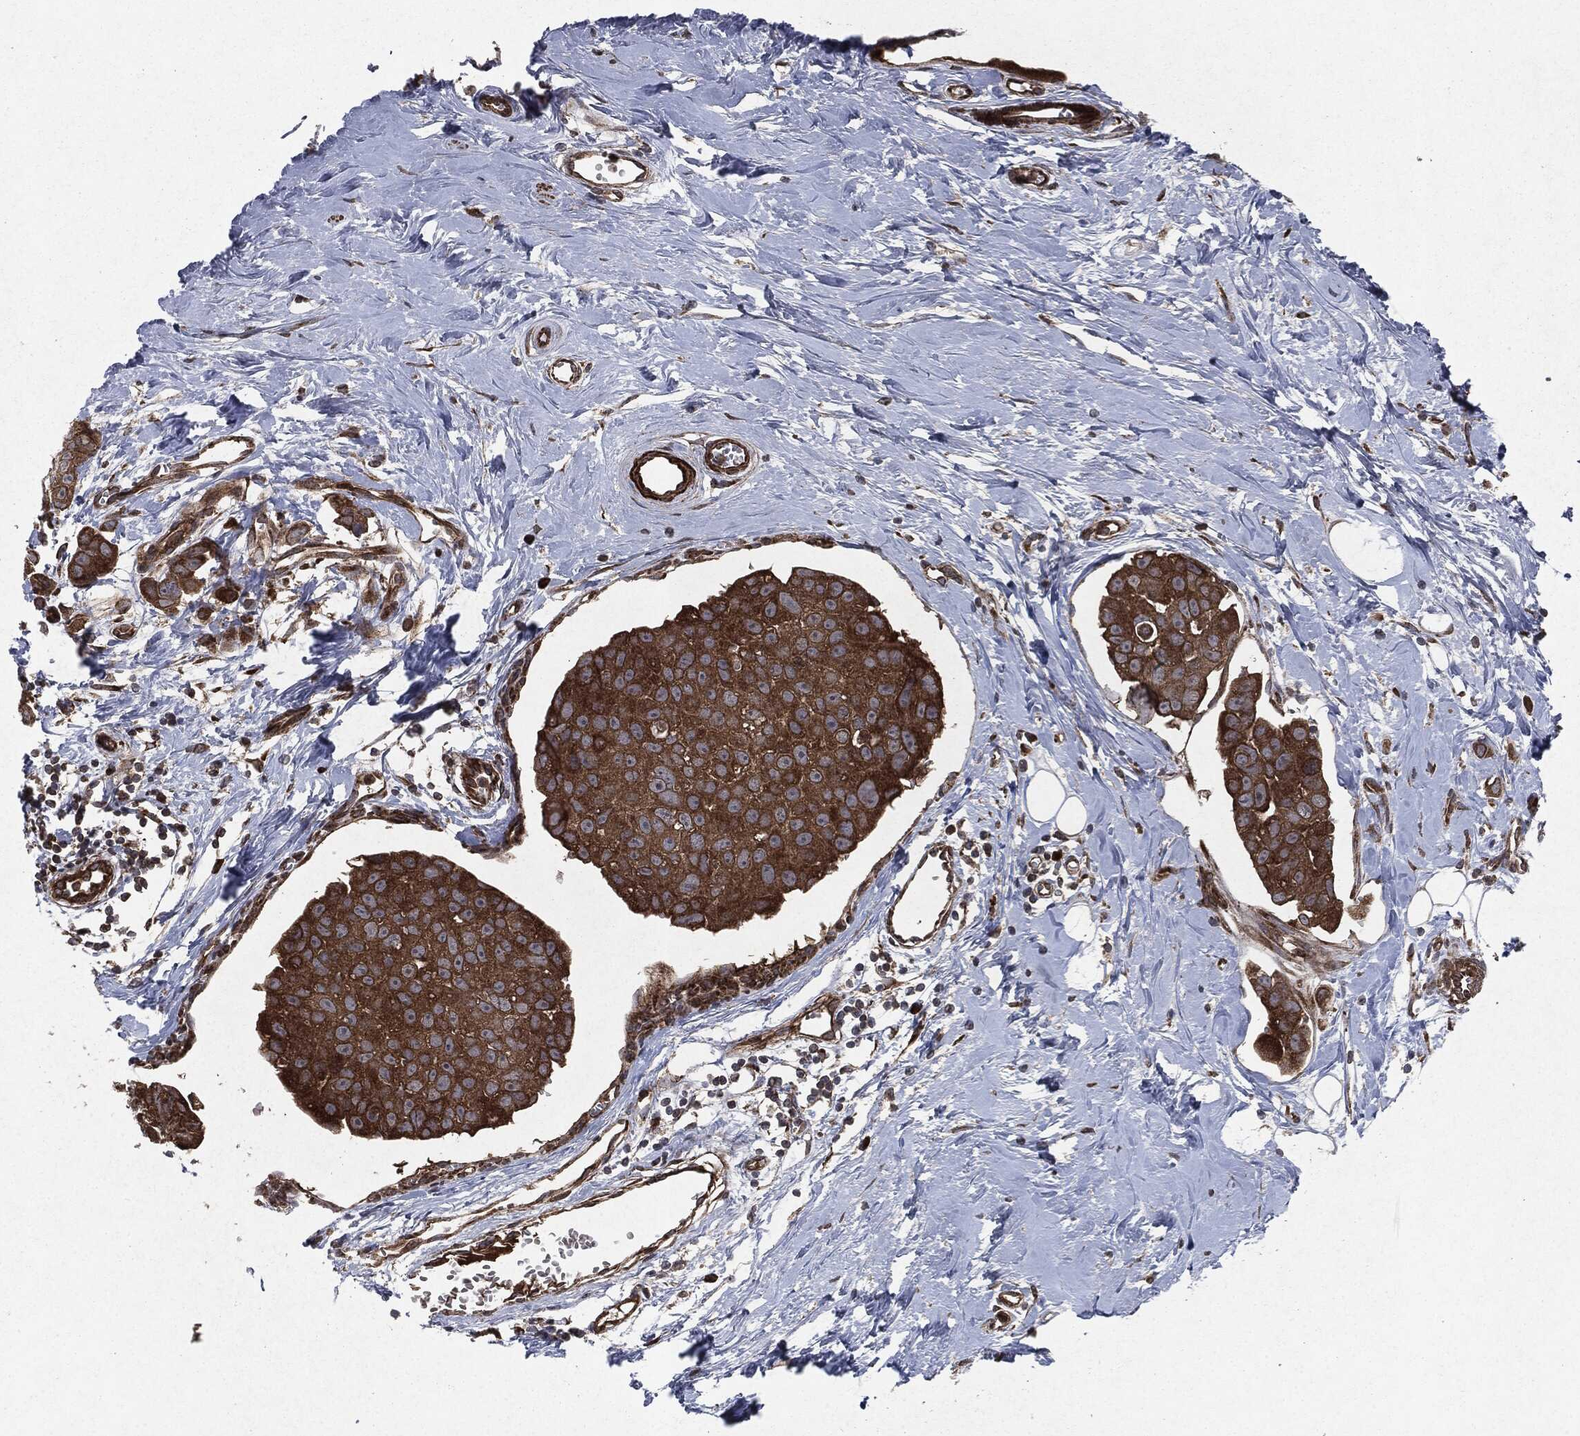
{"staining": {"intensity": "strong", "quantity": "25%-75%", "location": "cytoplasmic/membranous"}, "tissue": "breast cancer", "cell_type": "Tumor cells", "image_type": "cancer", "snomed": [{"axis": "morphology", "description": "Duct carcinoma"}, {"axis": "topography", "description": "Breast"}], "caption": "Tumor cells demonstrate strong cytoplasmic/membranous staining in approximately 25%-75% of cells in breast invasive ductal carcinoma. The protein of interest is stained brown, and the nuclei are stained in blue (DAB (3,3'-diaminobenzidine) IHC with brightfield microscopy, high magnification).", "gene": "RAF1", "patient": {"sex": "female", "age": 35}}